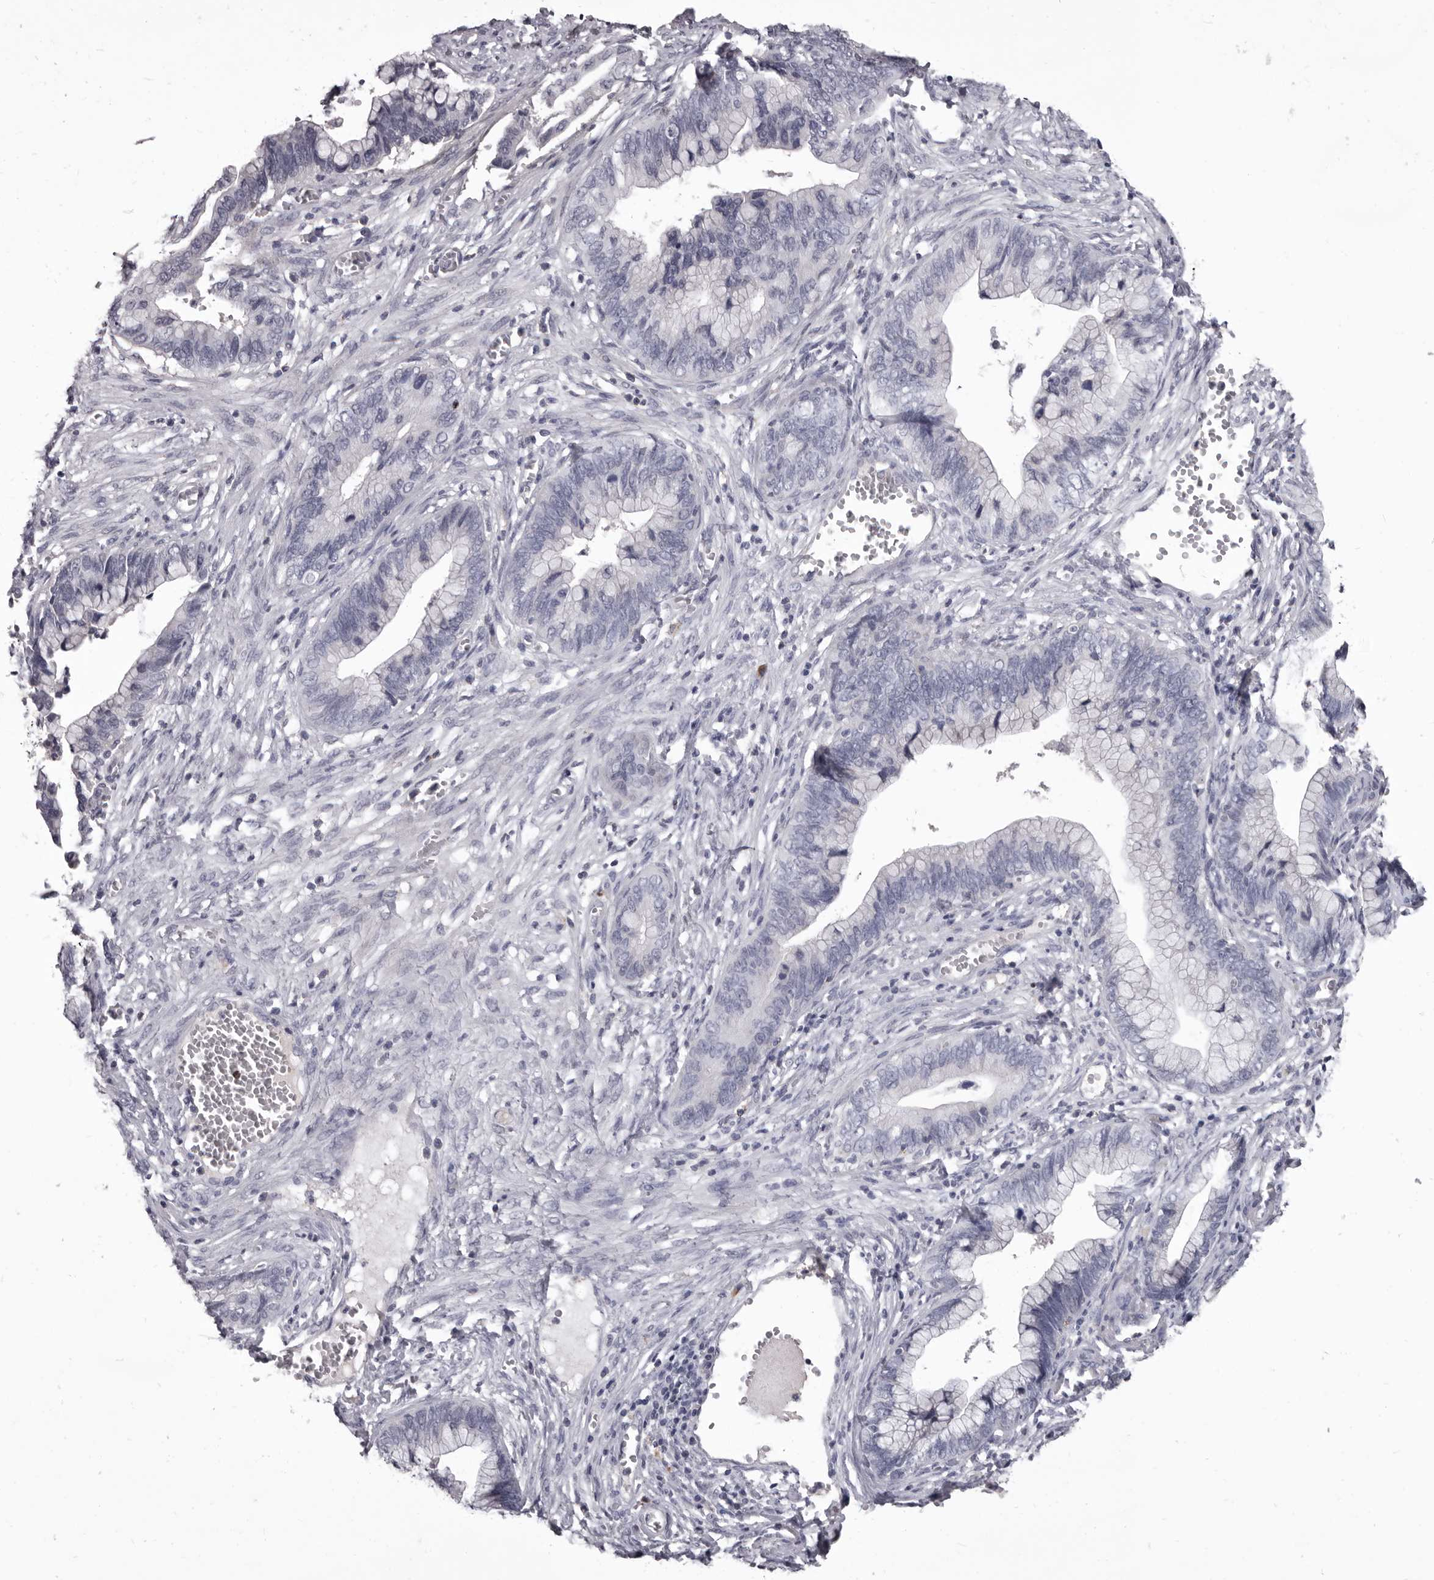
{"staining": {"intensity": "negative", "quantity": "none", "location": "none"}, "tissue": "cervical cancer", "cell_type": "Tumor cells", "image_type": "cancer", "snomed": [{"axis": "morphology", "description": "Adenocarcinoma, NOS"}, {"axis": "topography", "description": "Cervix"}], "caption": "Immunohistochemistry histopathology image of neoplastic tissue: cervical adenocarcinoma stained with DAB reveals no significant protein positivity in tumor cells.", "gene": "GZMH", "patient": {"sex": "female", "age": 44}}